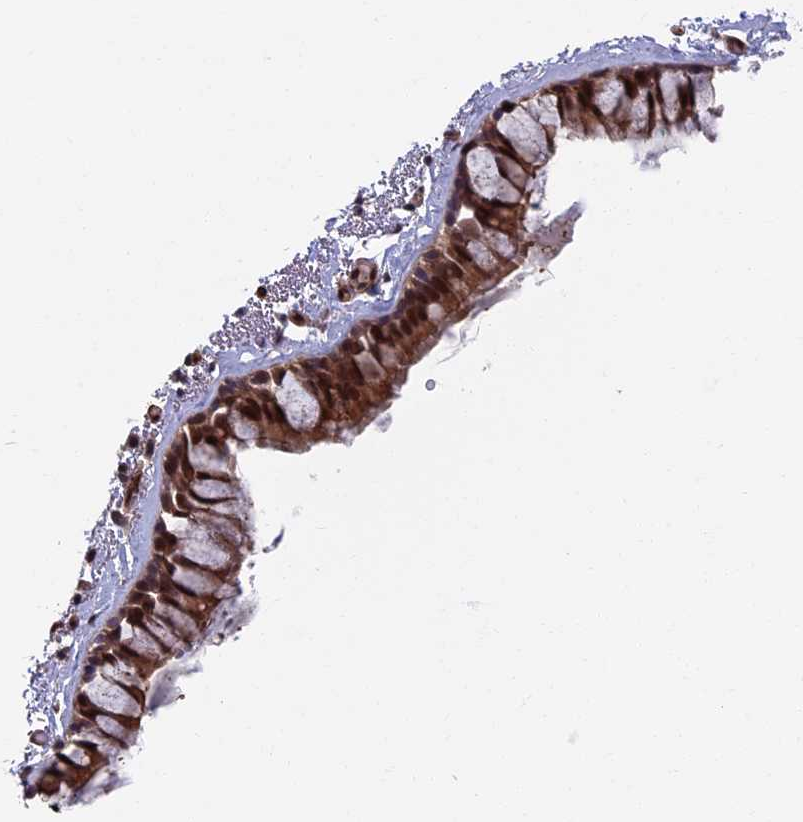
{"staining": {"intensity": "moderate", "quantity": ">75%", "location": "cytoplasmic/membranous,nuclear"}, "tissue": "bronchus", "cell_type": "Respiratory epithelial cells", "image_type": "normal", "snomed": [{"axis": "morphology", "description": "Normal tissue, NOS"}, {"axis": "topography", "description": "Cartilage tissue"}], "caption": "Moderate cytoplasmic/membranous,nuclear positivity is identified in approximately >75% of respiratory epithelial cells in unremarkable bronchus.", "gene": "CTDP1", "patient": {"sex": "male", "age": 63}}